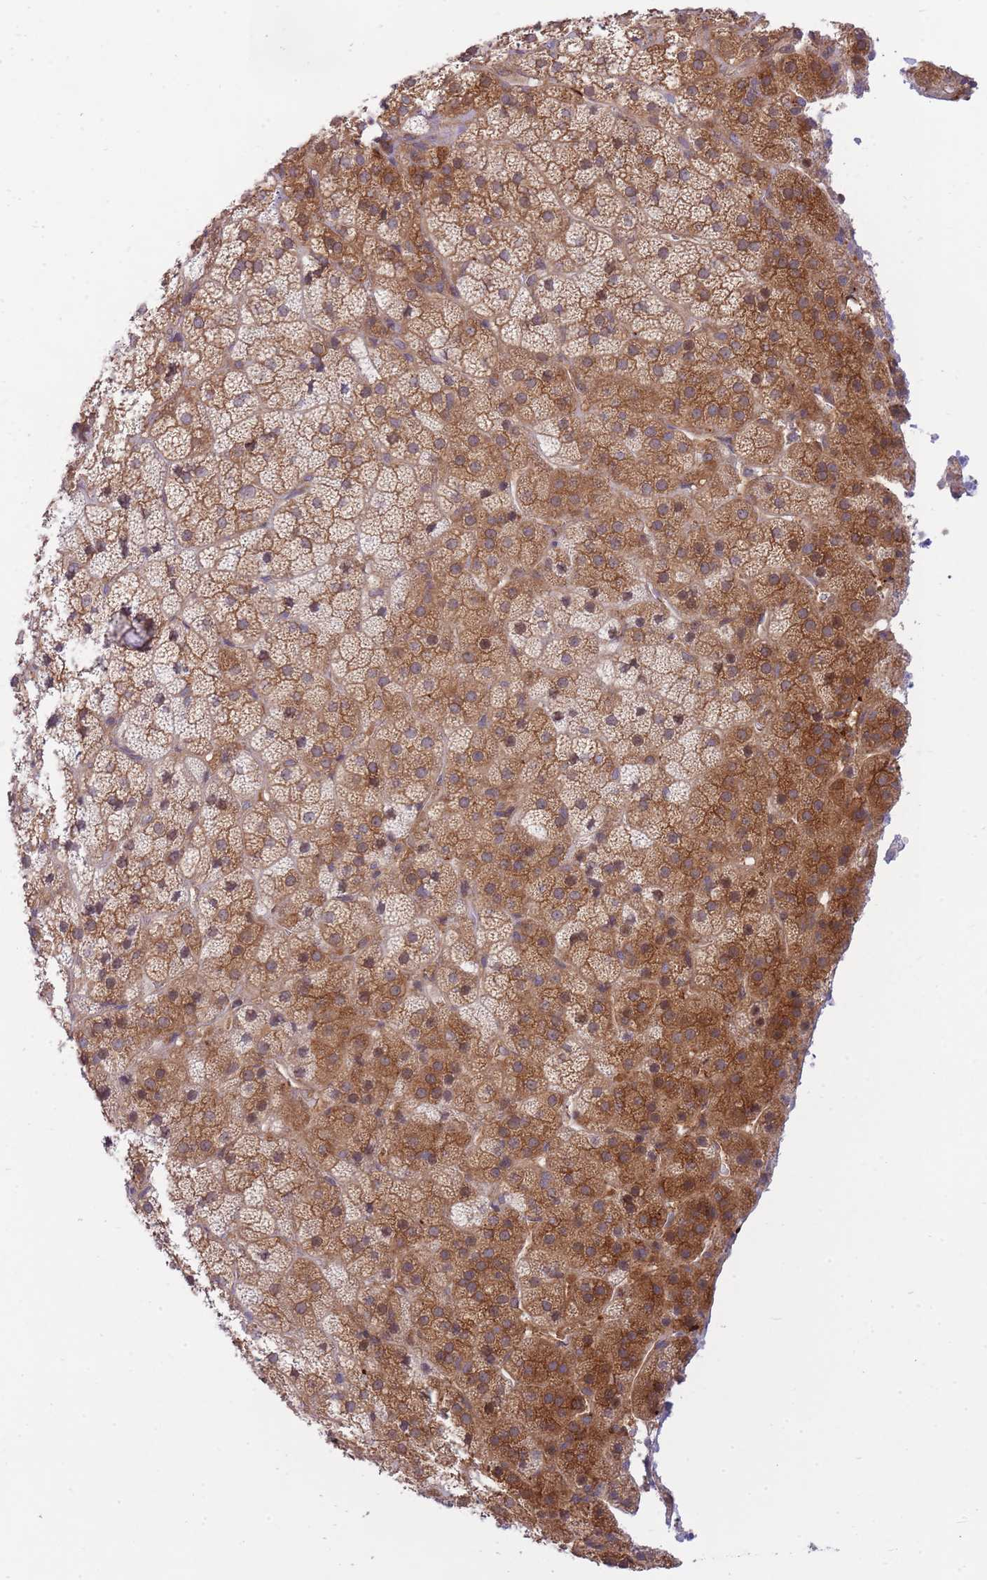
{"staining": {"intensity": "moderate", "quantity": ">75%", "location": "cytoplasmic/membranous"}, "tissue": "adrenal gland", "cell_type": "Glandular cells", "image_type": "normal", "snomed": [{"axis": "morphology", "description": "Normal tissue, NOS"}, {"axis": "topography", "description": "Adrenal gland"}], "caption": "Glandular cells show medium levels of moderate cytoplasmic/membranous staining in about >75% of cells in normal human adrenal gland.", "gene": "EIF2B2", "patient": {"sex": "female", "age": 70}}